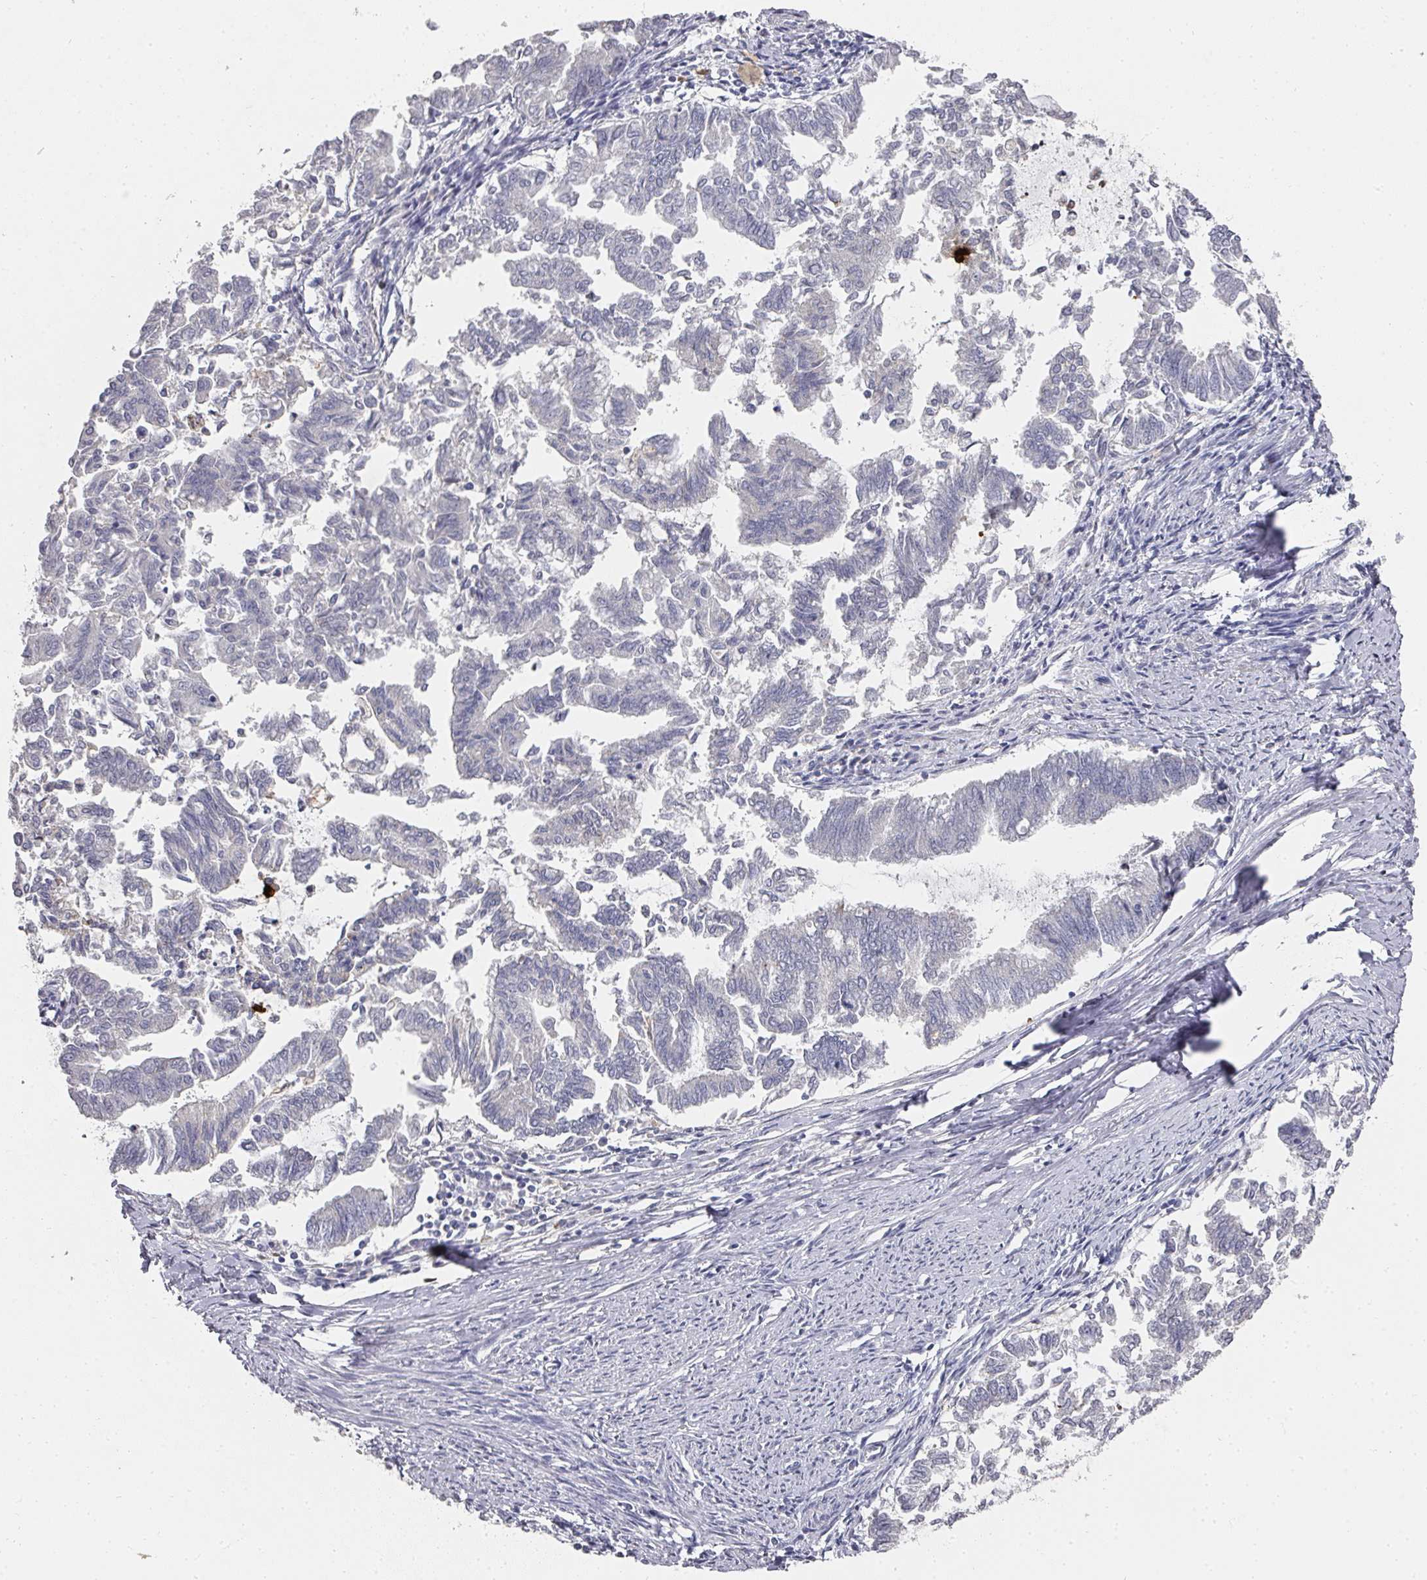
{"staining": {"intensity": "negative", "quantity": "none", "location": "none"}, "tissue": "endometrial cancer", "cell_type": "Tumor cells", "image_type": "cancer", "snomed": [{"axis": "morphology", "description": "Adenocarcinoma, NOS"}, {"axis": "topography", "description": "Endometrium"}], "caption": "IHC photomicrograph of neoplastic tissue: endometrial adenocarcinoma stained with DAB shows no significant protein expression in tumor cells.", "gene": "CAMP", "patient": {"sex": "female", "age": 79}}